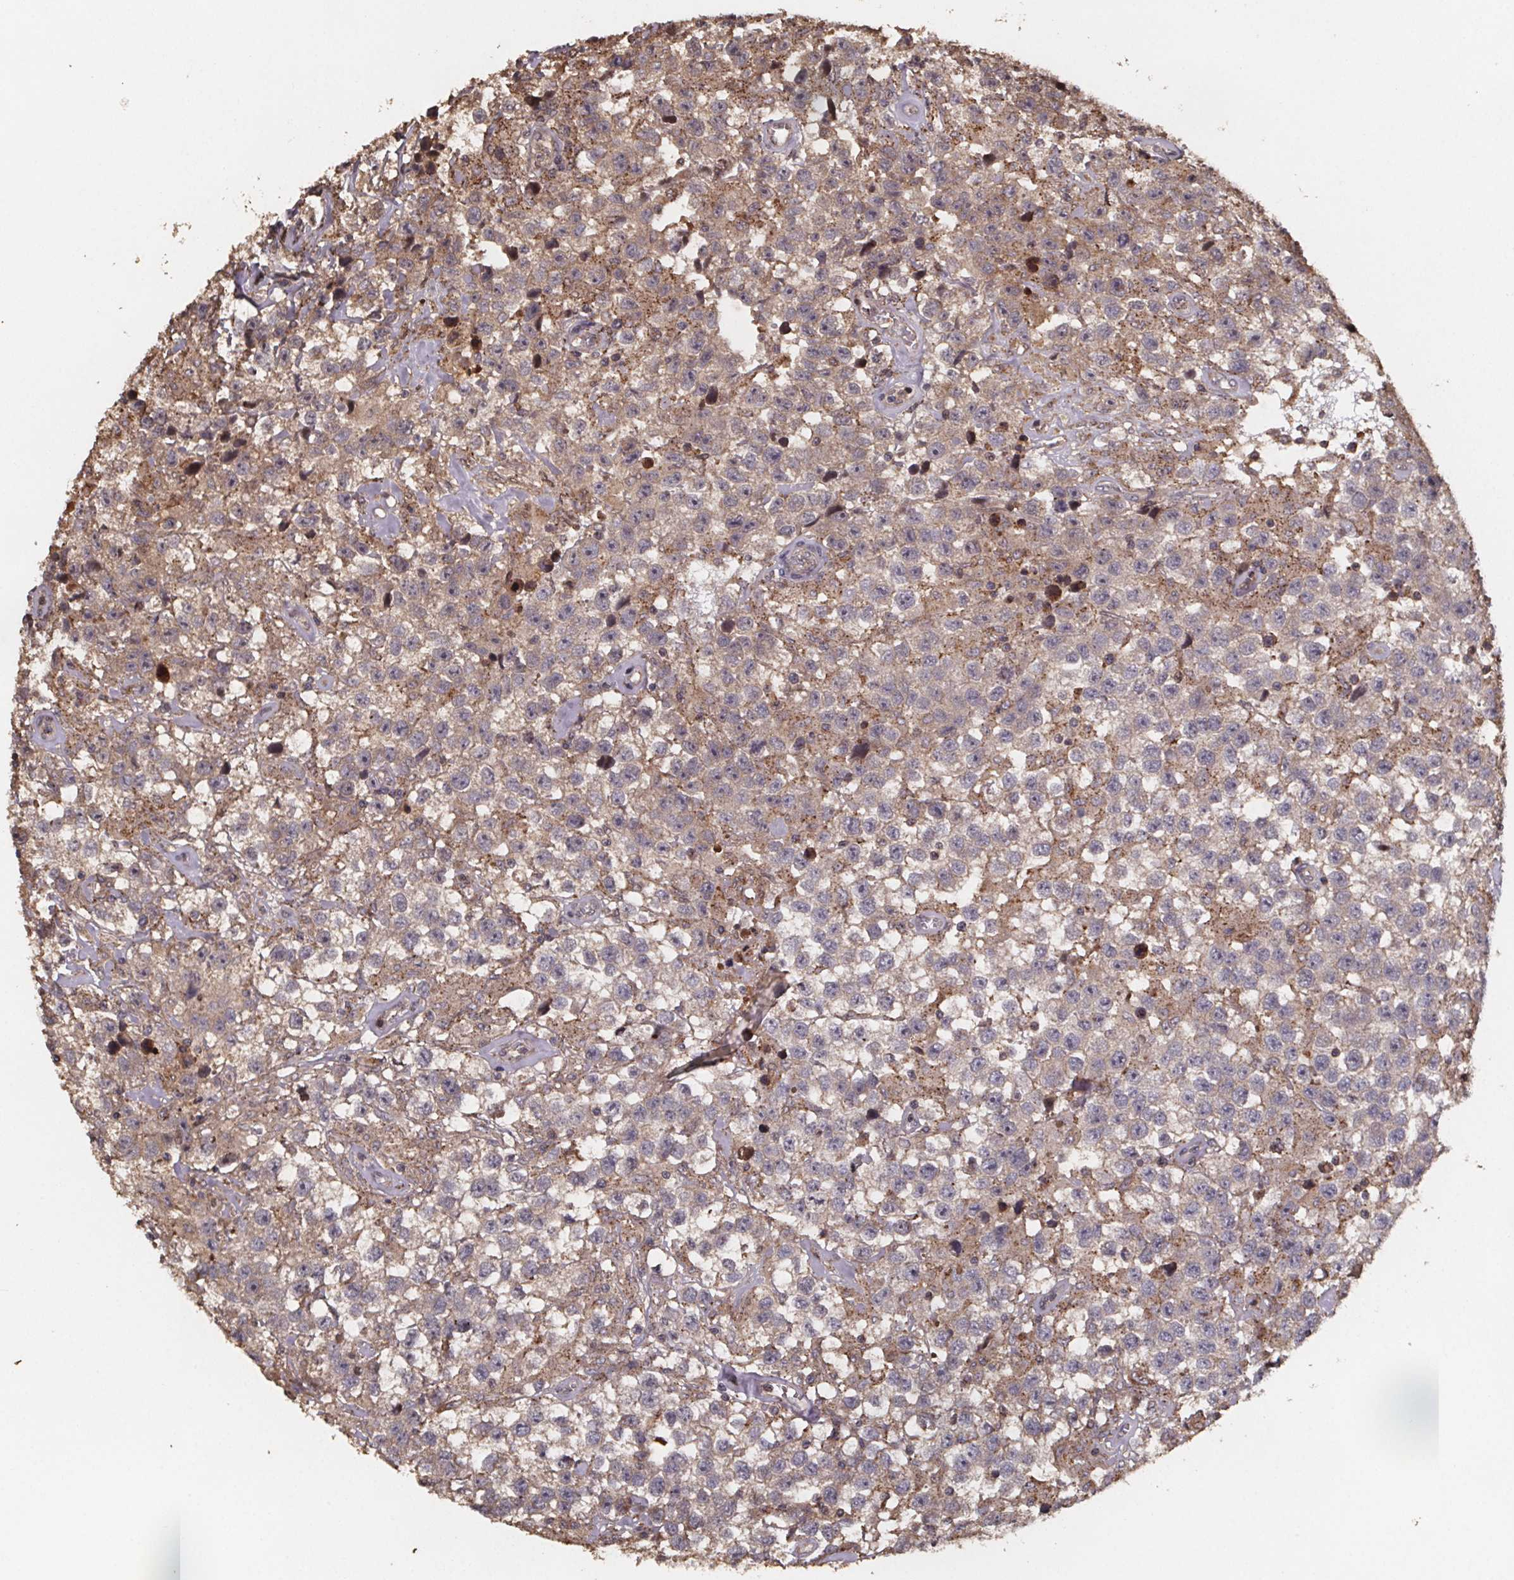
{"staining": {"intensity": "weak", "quantity": "25%-75%", "location": "cytoplasmic/membranous"}, "tissue": "testis cancer", "cell_type": "Tumor cells", "image_type": "cancer", "snomed": [{"axis": "morphology", "description": "Seminoma, NOS"}, {"axis": "topography", "description": "Testis"}], "caption": "Immunohistochemical staining of seminoma (testis) exhibits low levels of weak cytoplasmic/membranous protein staining in approximately 25%-75% of tumor cells.", "gene": "ZNF879", "patient": {"sex": "male", "age": 43}}